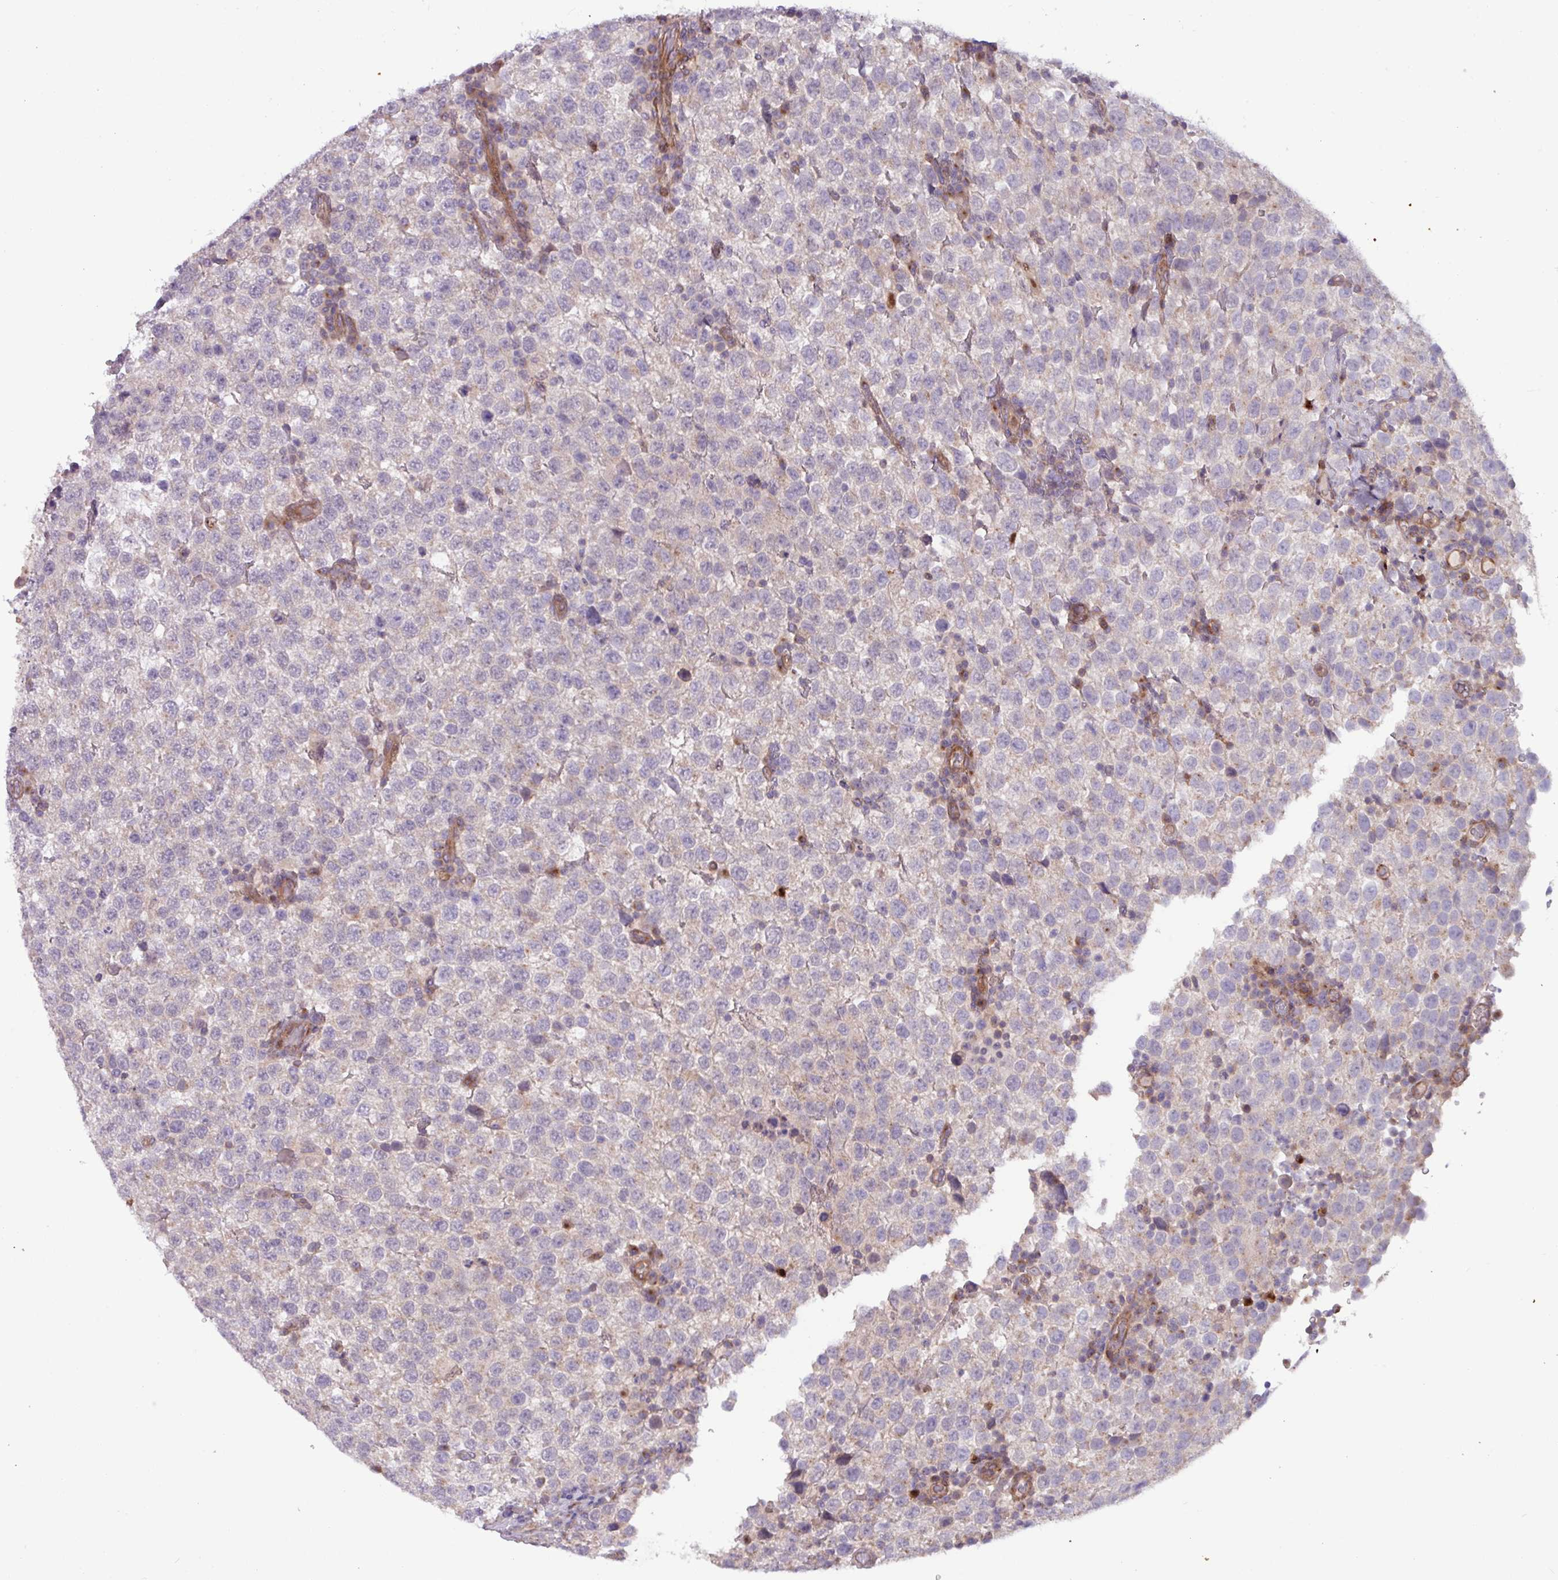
{"staining": {"intensity": "negative", "quantity": "none", "location": "none"}, "tissue": "testis cancer", "cell_type": "Tumor cells", "image_type": "cancer", "snomed": [{"axis": "morphology", "description": "Seminoma, NOS"}, {"axis": "topography", "description": "Testis"}], "caption": "Immunohistochemistry (IHC) of human testis cancer shows no positivity in tumor cells.", "gene": "CNTRL", "patient": {"sex": "male", "age": 34}}